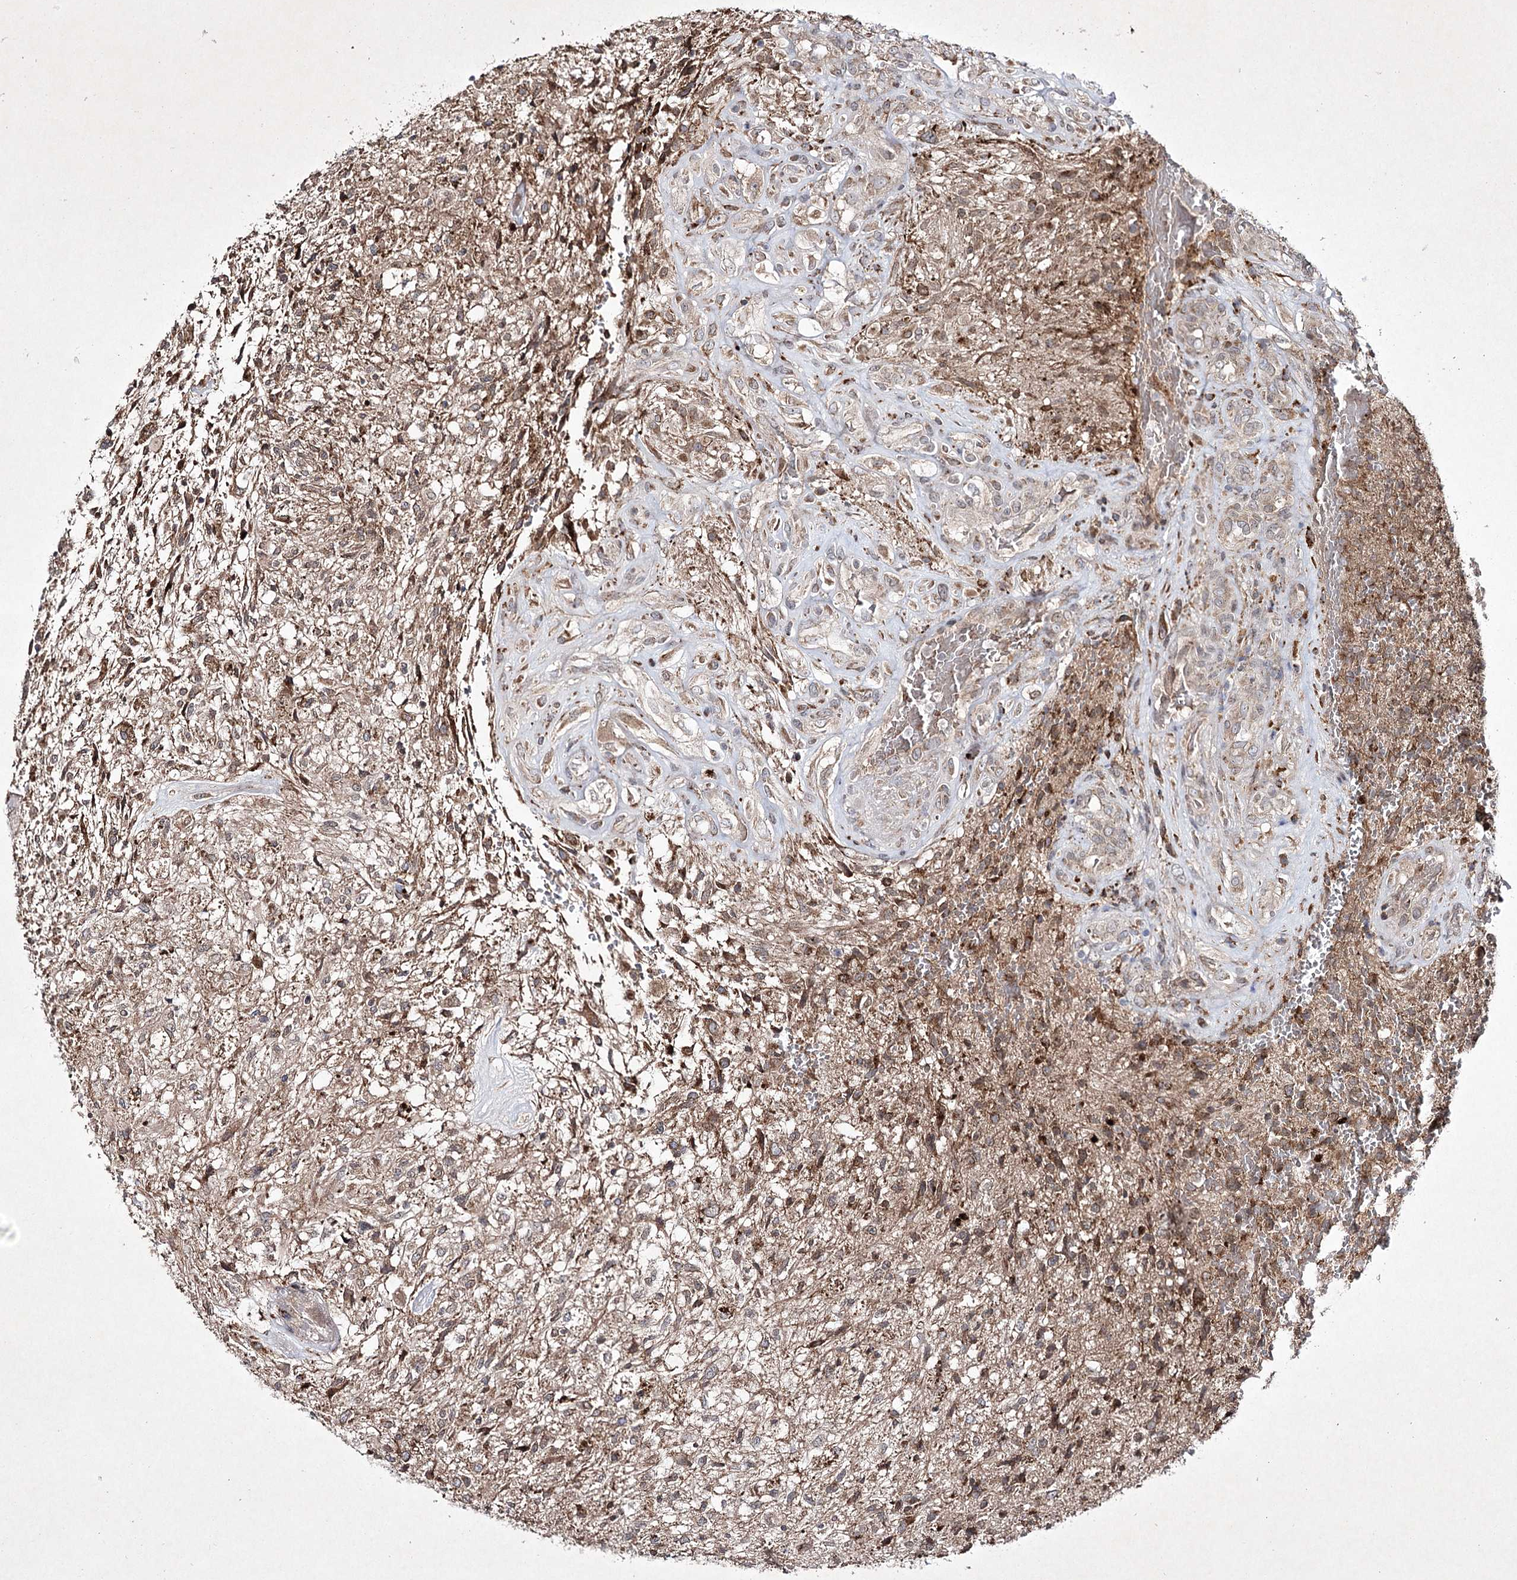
{"staining": {"intensity": "moderate", "quantity": "25%-75%", "location": "cytoplasmic/membranous"}, "tissue": "glioma", "cell_type": "Tumor cells", "image_type": "cancer", "snomed": [{"axis": "morphology", "description": "Glioma, malignant, High grade"}, {"axis": "topography", "description": "Brain"}], "caption": "A high-resolution image shows immunohistochemistry (IHC) staining of malignant glioma (high-grade), which exhibits moderate cytoplasmic/membranous expression in about 25%-75% of tumor cells.", "gene": "ALG9", "patient": {"sex": "male", "age": 56}}